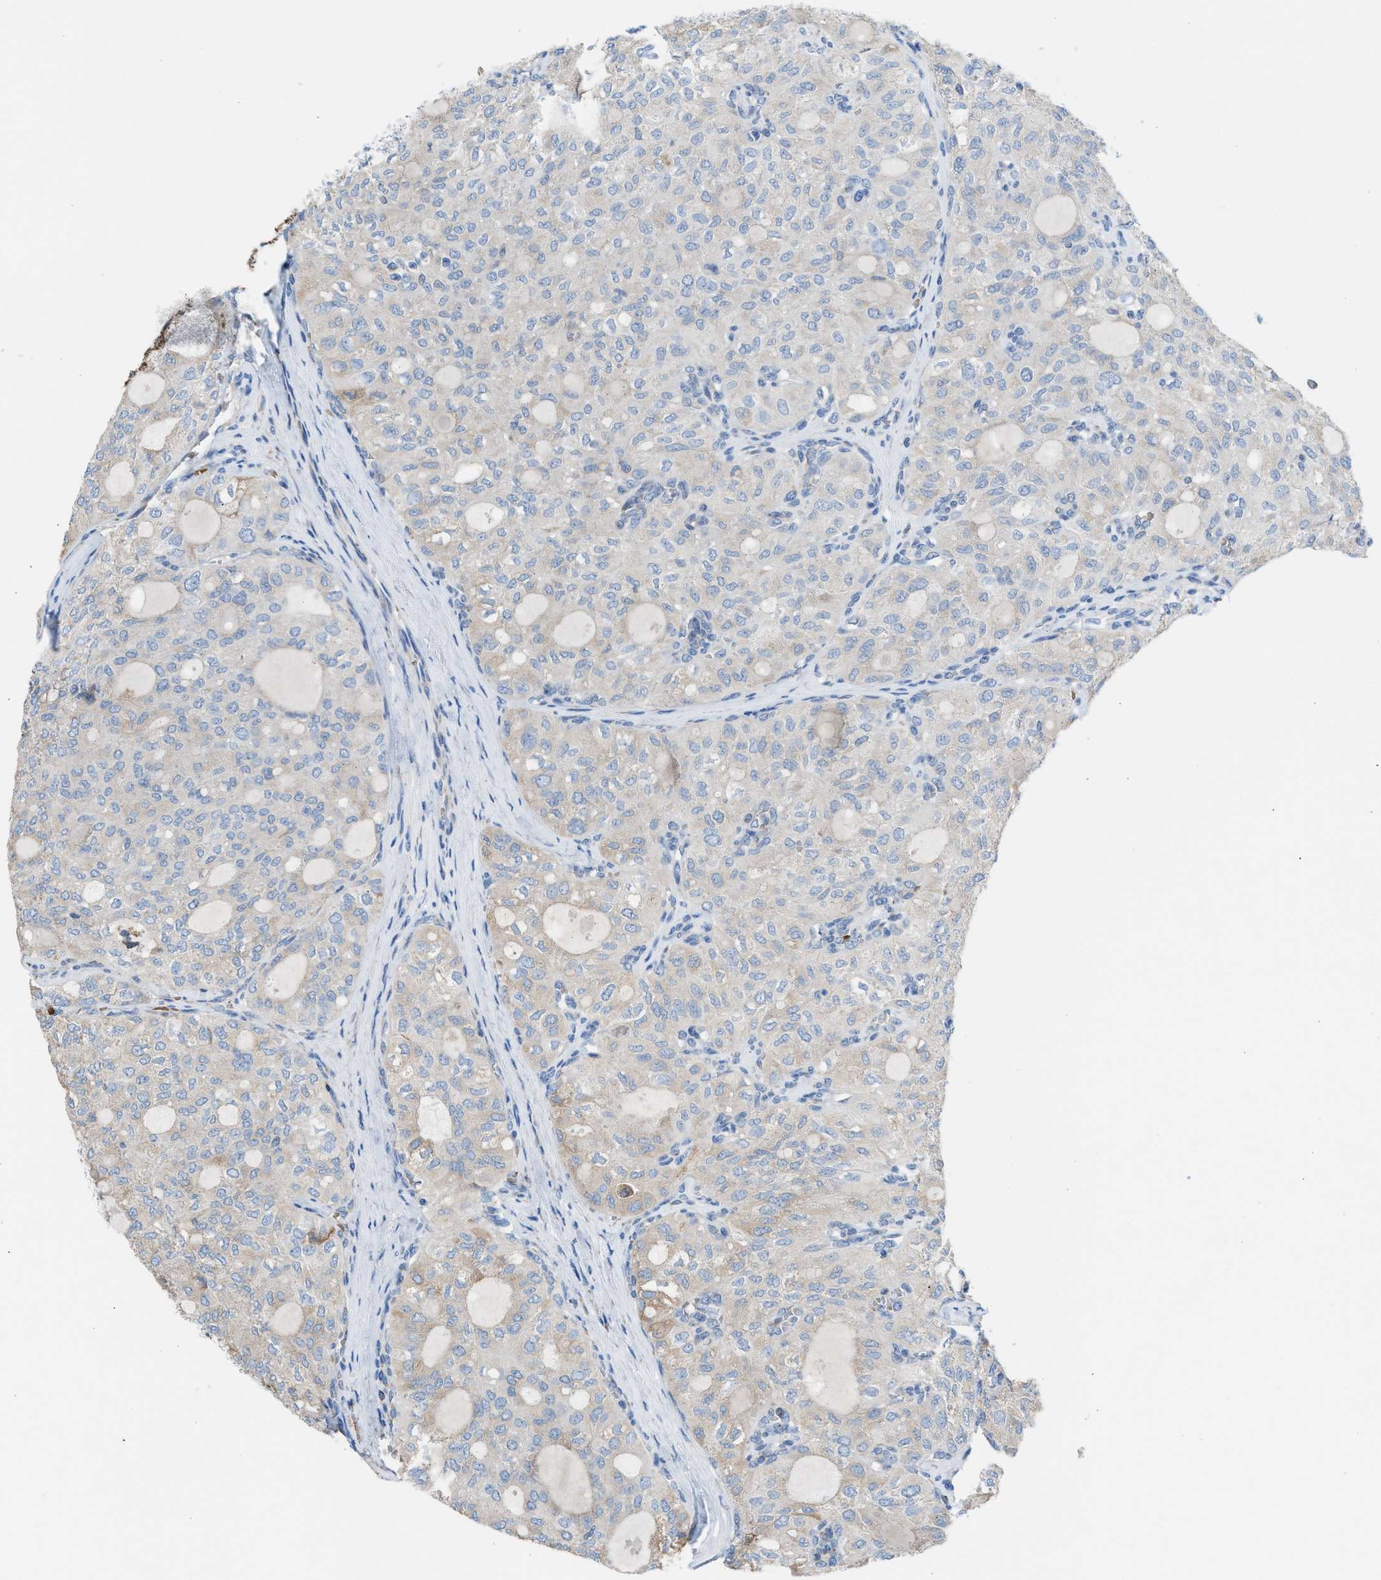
{"staining": {"intensity": "negative", "quantity": "none", "location": "none"}, "tissue": "thyroid cancer", "cell_type": "Tumor cells", "image_type": "cancer", "snomed": [{"axis": "morphology", "description": "Follicular adenoma carcinoma, NOS"}, {"axis": "topography", "description": "Thyroid gland"}], "caption": "Tumor cells are negative for brown protein staining in thyroid cancer (follicular adenoma carcinoma).", "gene": "CA3", "patient": {"sex": "male", "age": 75}}